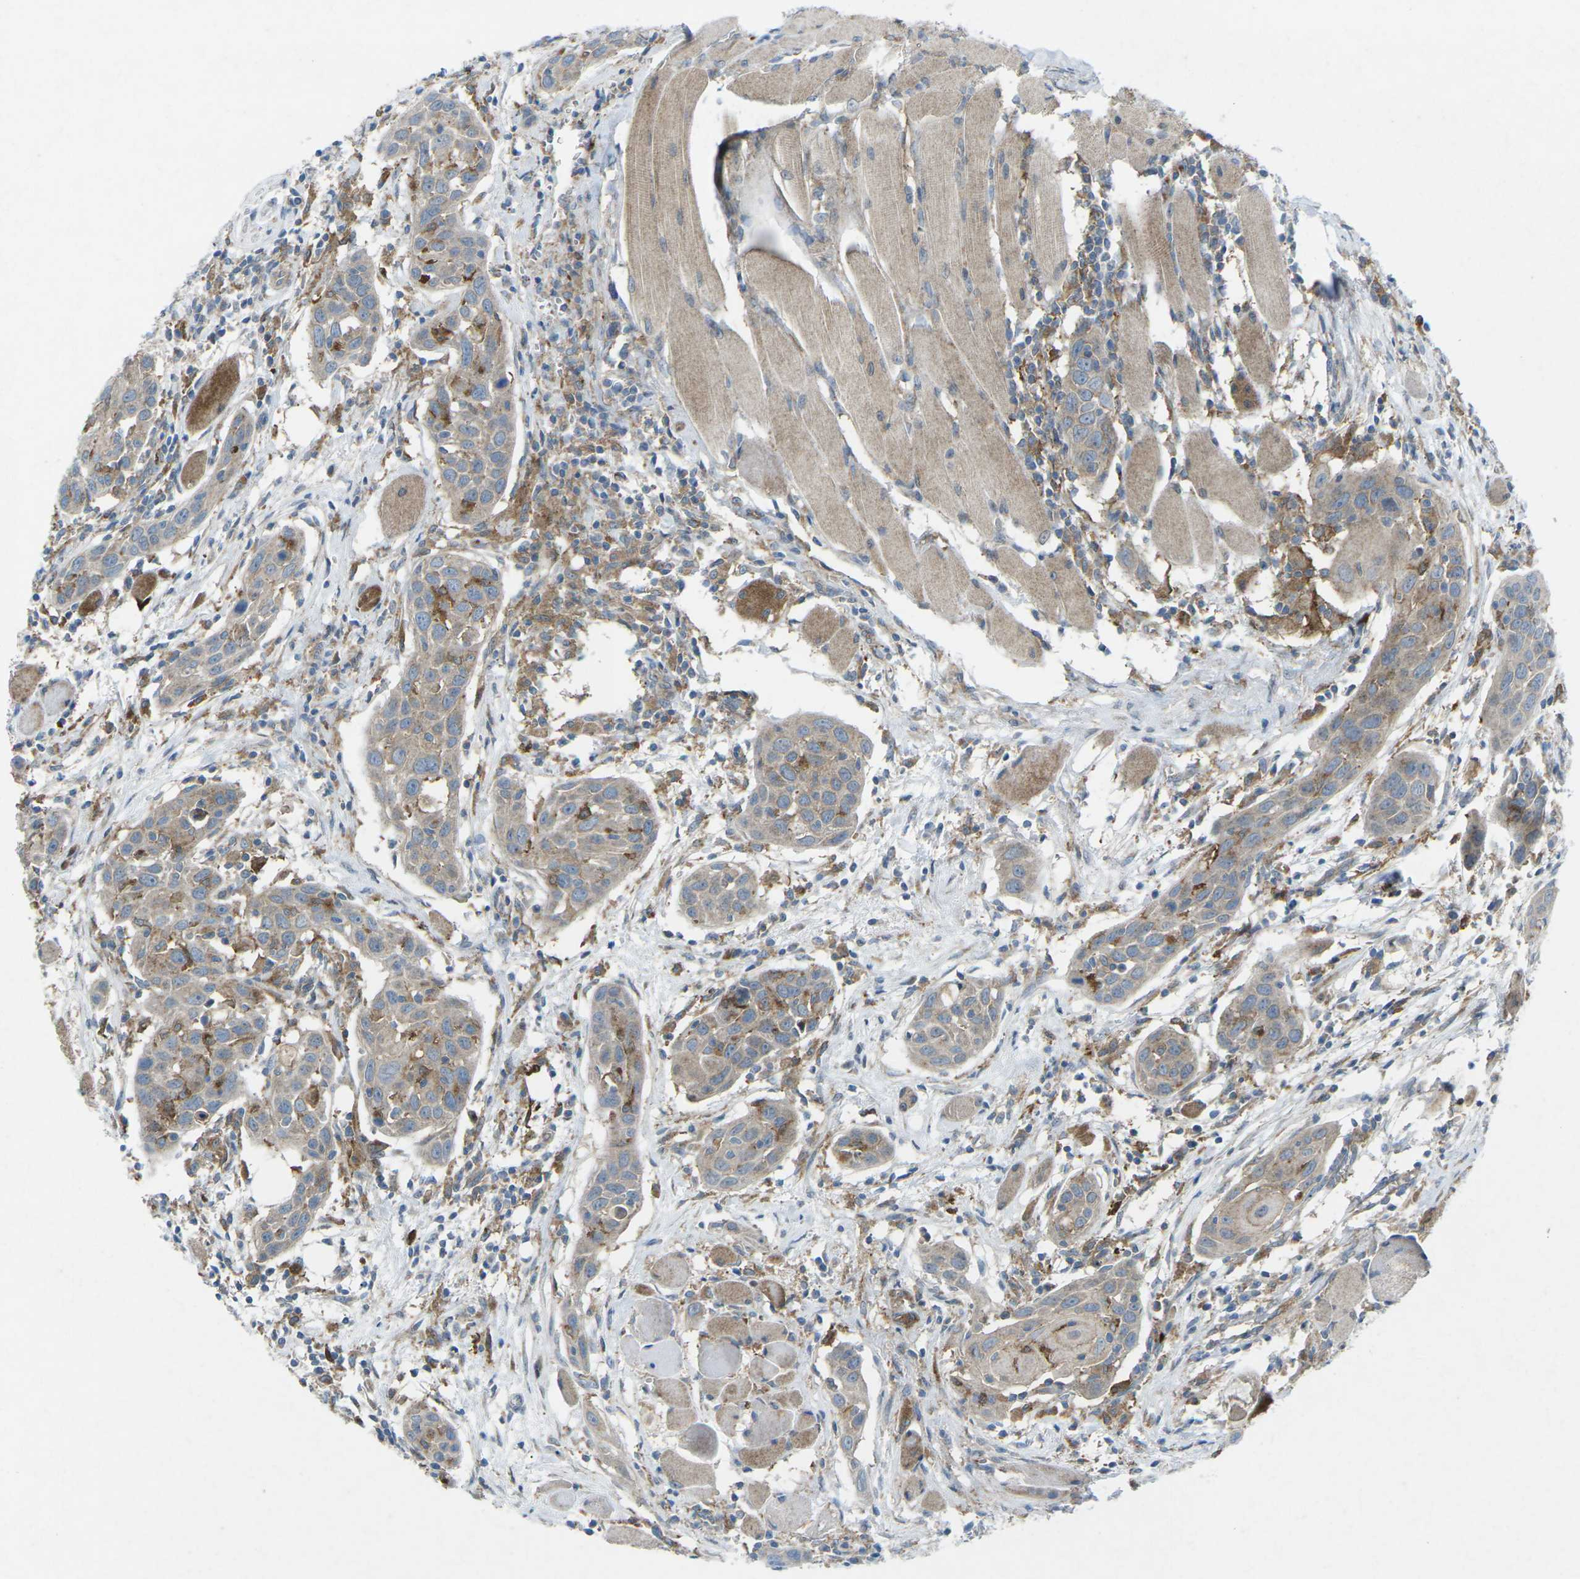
{"staining": {"intensity": "weak", "quantity": ">75%", "location": "cytoplasmic/membranous"}, "tissue": "head and neck cancer", "cell_type": "Tumor cells", "image_type": "cancer", "snomed": [{"axis": "morphology", "description": "Squamous cell carcinoma, NOS"}, {"axis": "topography", "description": "Oral tissue"}, {"axis": "topography", "description": "Head-Neck"}], "caption": "Immunohistochemical staining of human head and neck cancer (squamous cell carcinoma) exhibits weak cytoplasmic/membranous protein positivity in about >75% of tumor cells.", "gene": "STK11", "patient": {"sex": "female", "age": 50}}